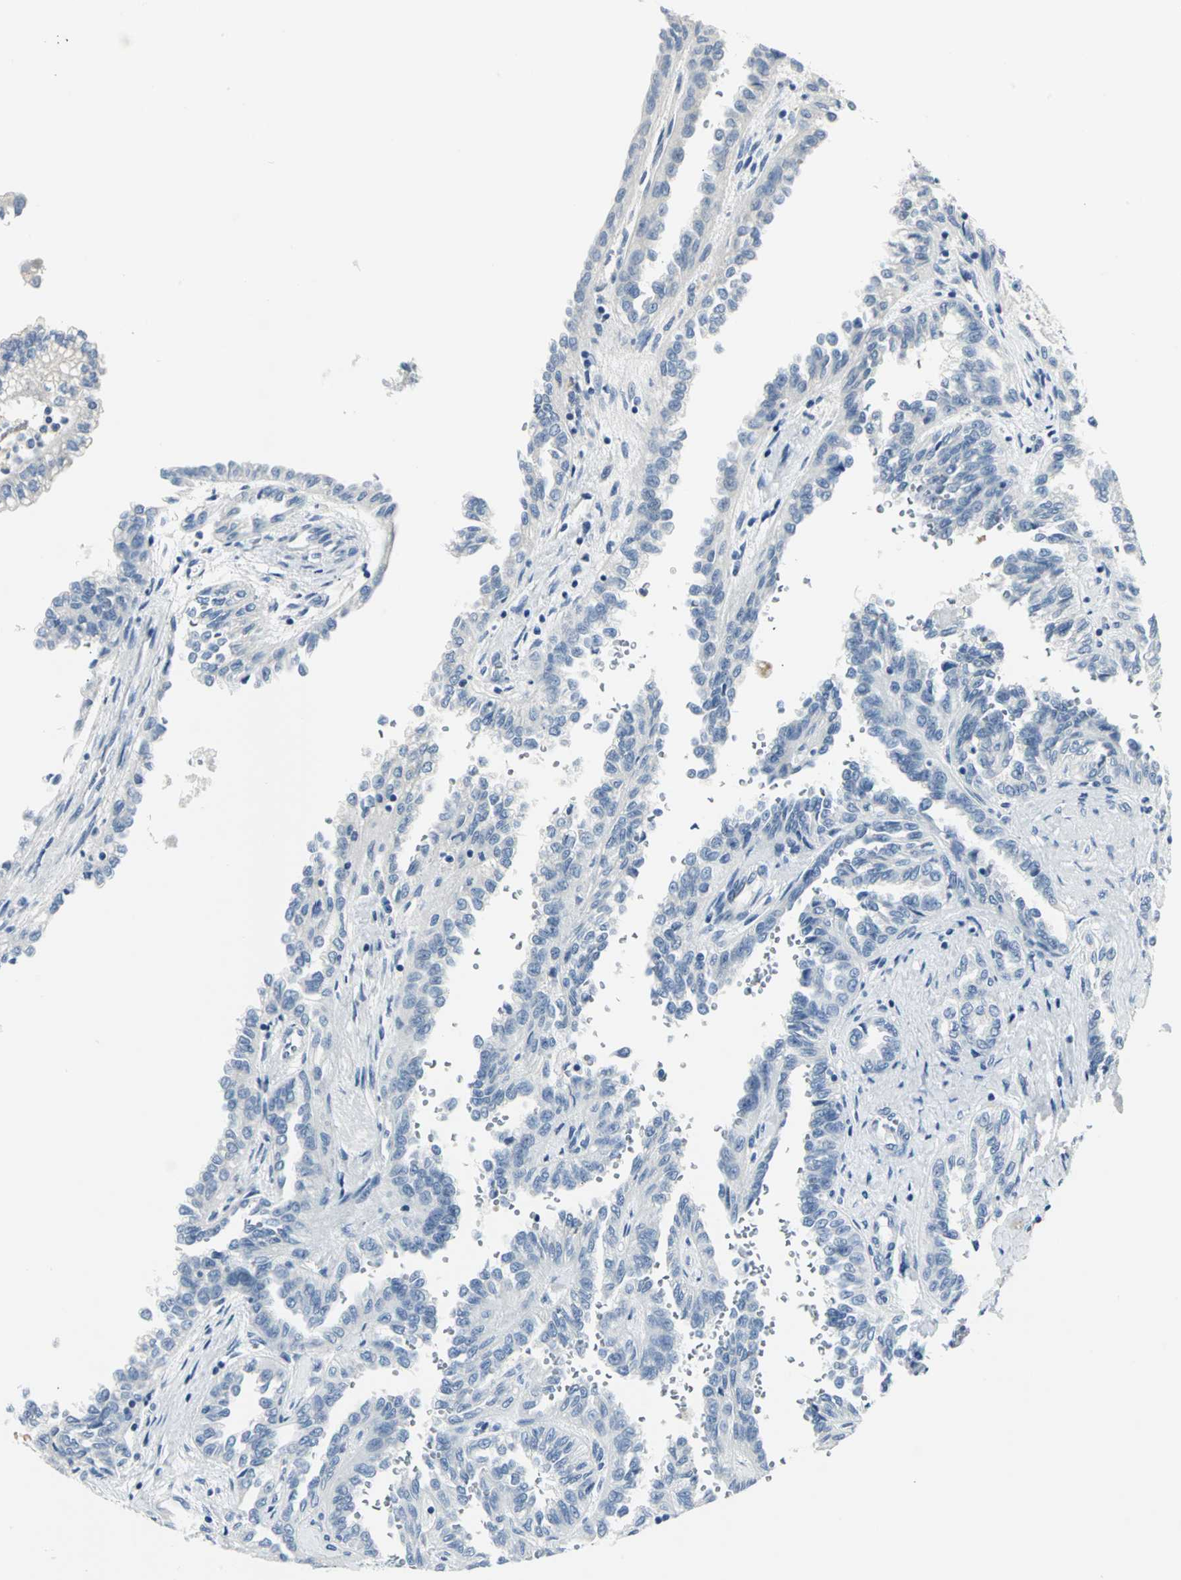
{"staining": {"intensity": "negative", "quantity": "none", "location": "none"}, "tissue": "renal cancer", "cell_type": "Tumor cells", "image_type": "cancer", "snomed": [{"axis": "morphology", "description": "Inflammation, NOS"}, {"axis": "morphology", "description": "Adenocarcinoma, NOS"}, {"axis": "topography", "description": "Kidney"}], "caption": "IHC image of human renal adenocarcinoma stained for a protein (brown), which reveals no staining in tumor cells.", "gene": "RIPOR1", "patient": {"sex": "male", "age": 68}}